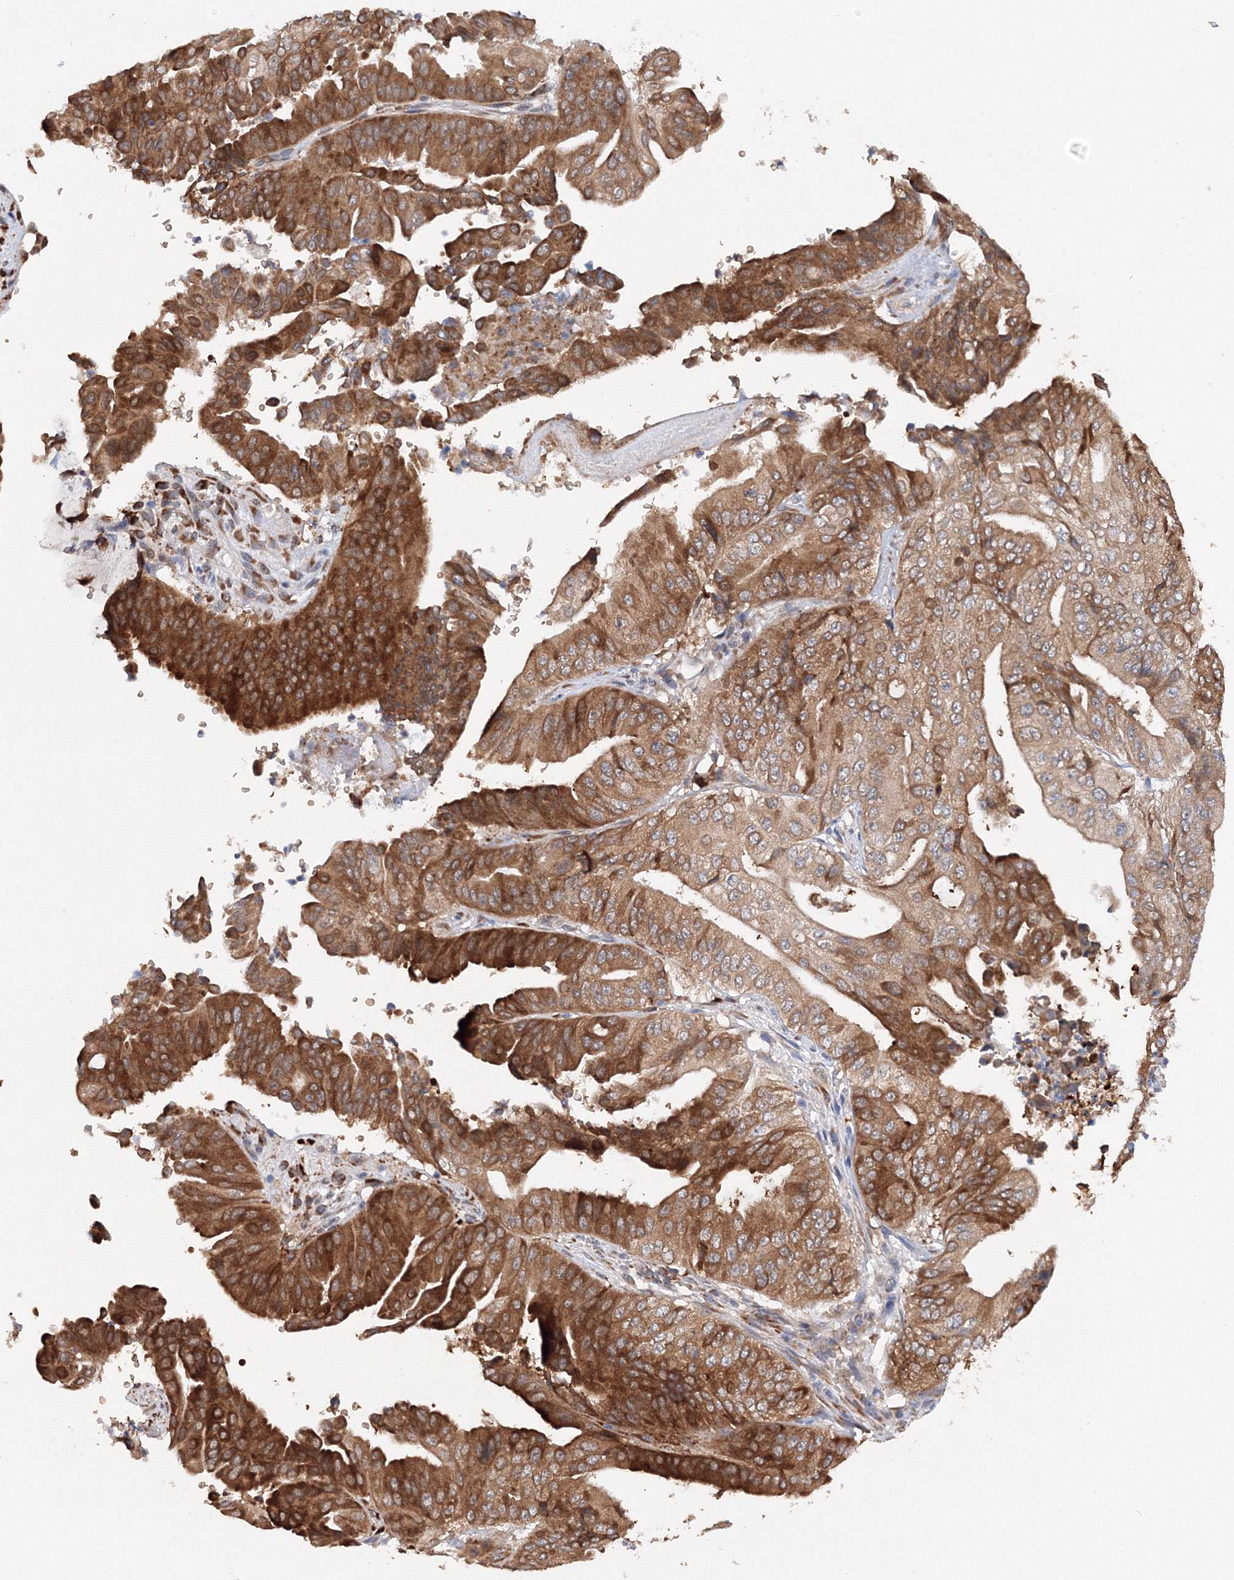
{"staining": {"intensity": "strong", "quantity": ">75%", "location": "cytoplasmic/membranous"}, "tissue": "pancreatic cancer", "cell_type": "Tumor cells", "image_type": "cancer", "snomed": [{"axis": "morphology", "description": "Adenocarcinoma, NOS"}, {"axis": "topography", "description": "Pancreas"}], "caption": "This is a micrograph of immunohistochemistry staining of adenocarcinoma (pancreatic), which shows strong positivity in the cytoplasmic/membranous of tumor cells.", "gene": "DIS3L2", "patient": {"sex": "female", "age": 77}}